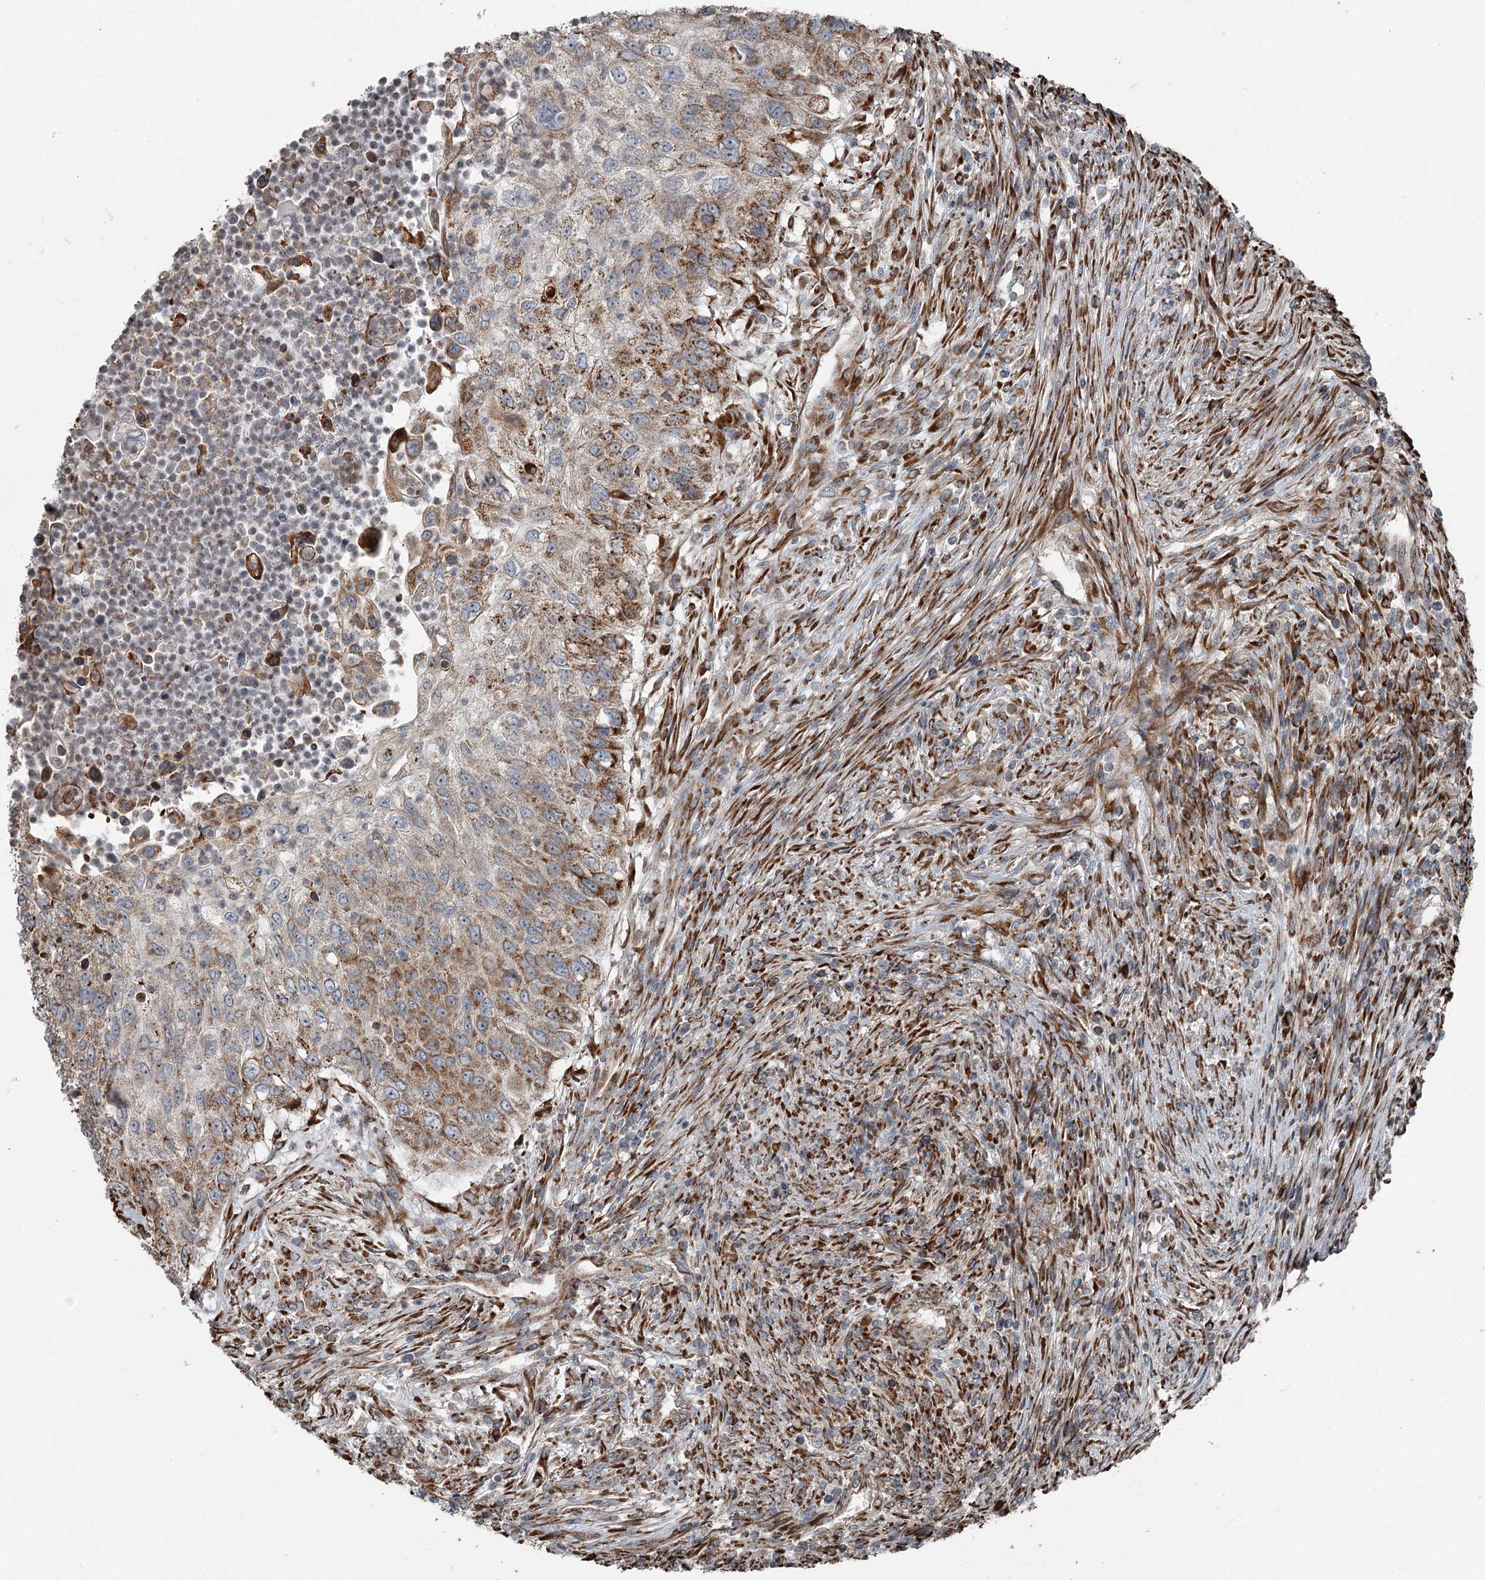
{"staining": {"intensity": "moderate", "quantity": "25%-75%", "location": "cytoplasmic/membranous"}, "tissue": "urothelial cancer", "cell_type": "Tumor cells", "image_type": "cancer", "snomed": [{"axis": "morphology", "description": "Urothelial carcinoma, High grade"}, {"axis": "topography", "description": "Urinary bladder"}], "caption": "Urothelial cancer was stained to show a protein in brown. There is medium levels of moderate cytoplasmic/membranous staining in about 25%-75% of tumor cells.", "gene": "RASSF8", "patient": {"sex": "female", "age": 60}}